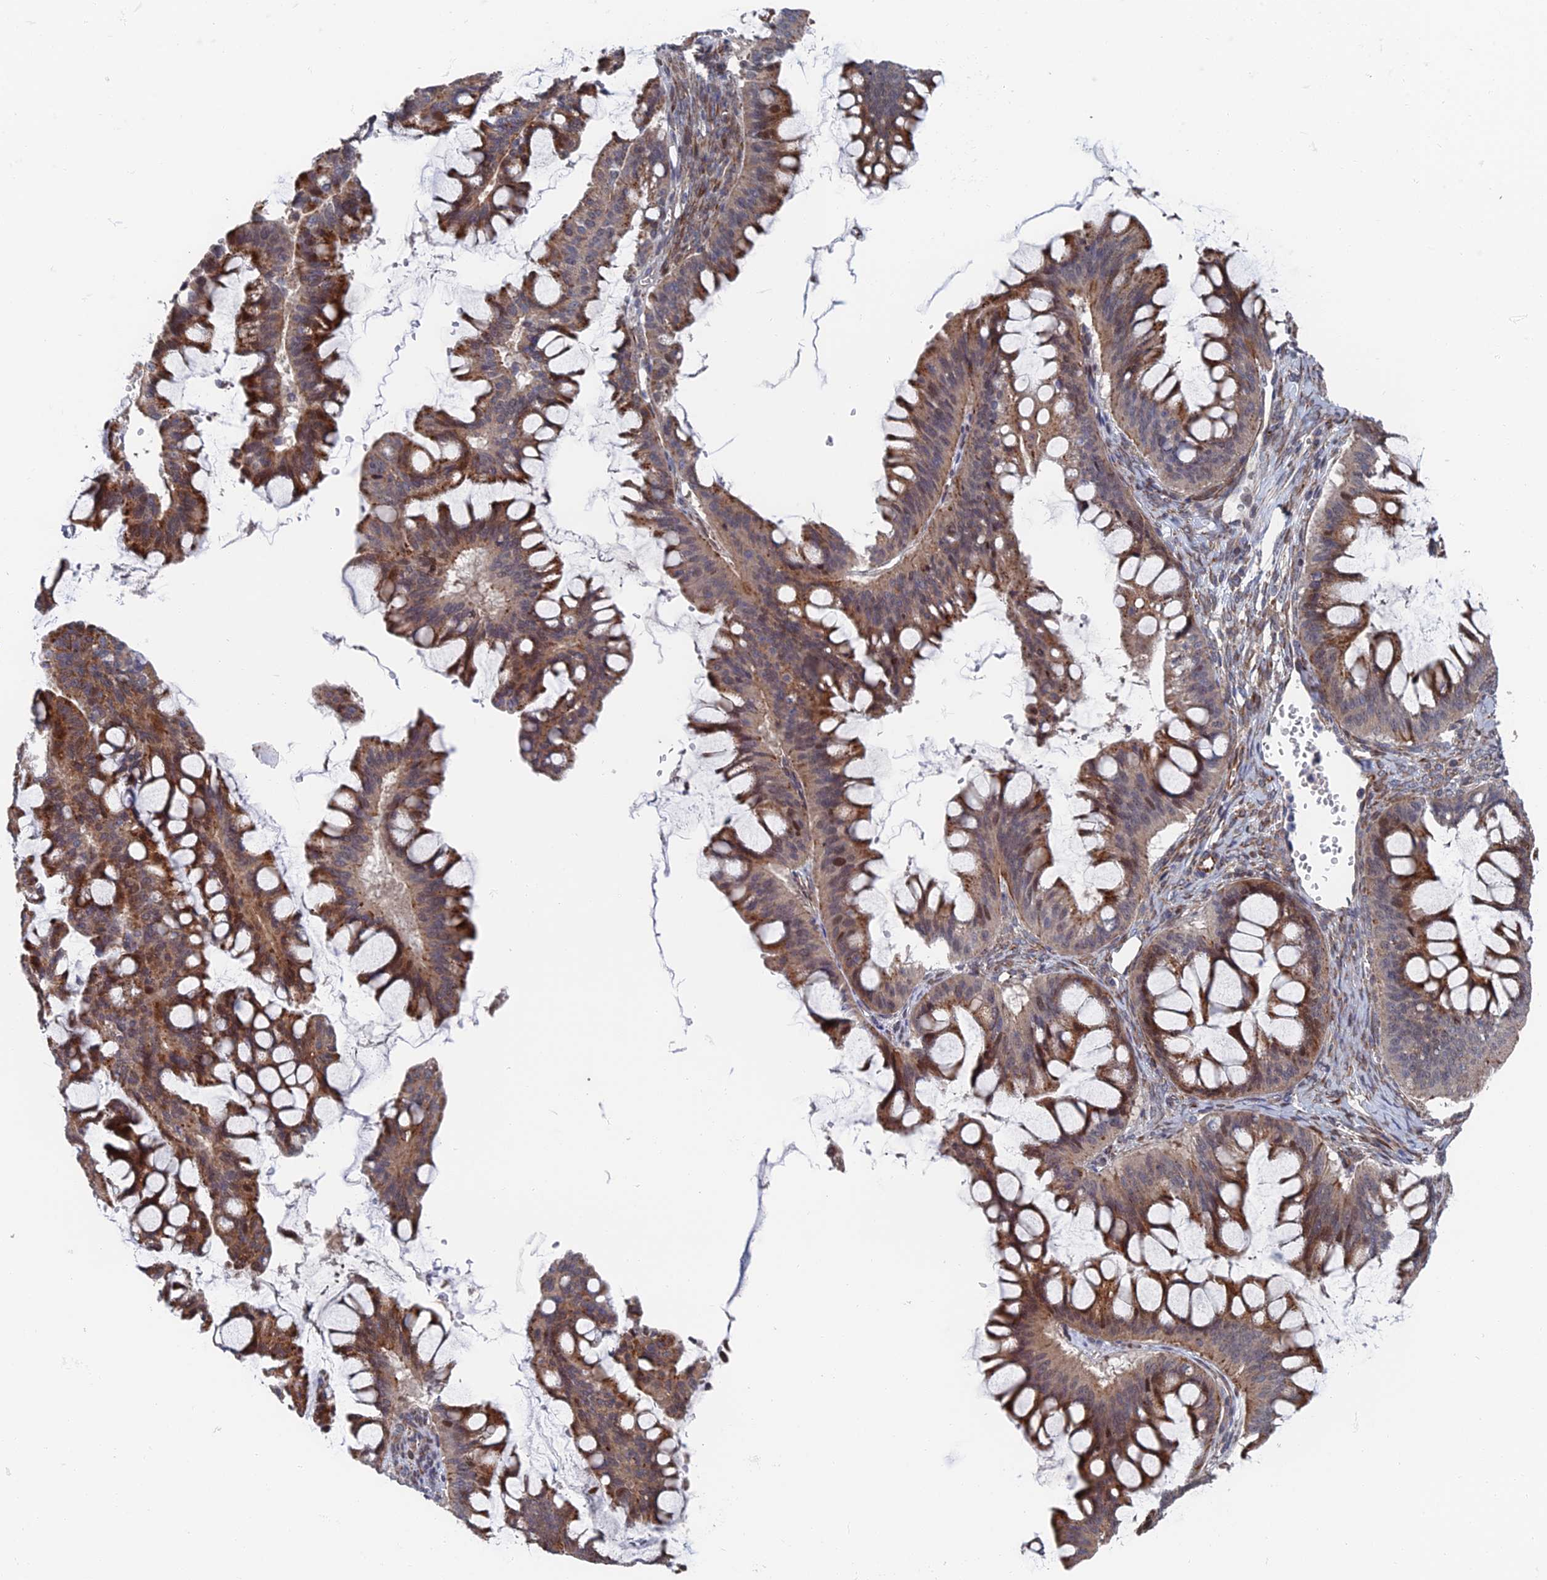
{"staining": {"intensity": "moderate", "quantity": "25%-75%", "location": "cytoplasmic/membranous"}, "tissue": "ovarian cancer", "cell_type": "Tumor cells", "image_type": "cancer", "snomed": [{"axis": "morphology", "description": "Cystadenocarcinoma, mucinous, NOS"}, {"axis": "topography", "description": "Ovary"}], "caption": "Protein staining of ovarian cancer (mucinous cystadenocarcinoma) tissue demonstrates moderate cytoplasmic/membranous positivity in about 25%-75% of tumor cells. (DAB (3,3'-diaminobenzidine) = brown stain, brightfield microscopy at high magnification).", "gene": "GTF2IRD1", "patient": {"sex": "female", "age": 73}}